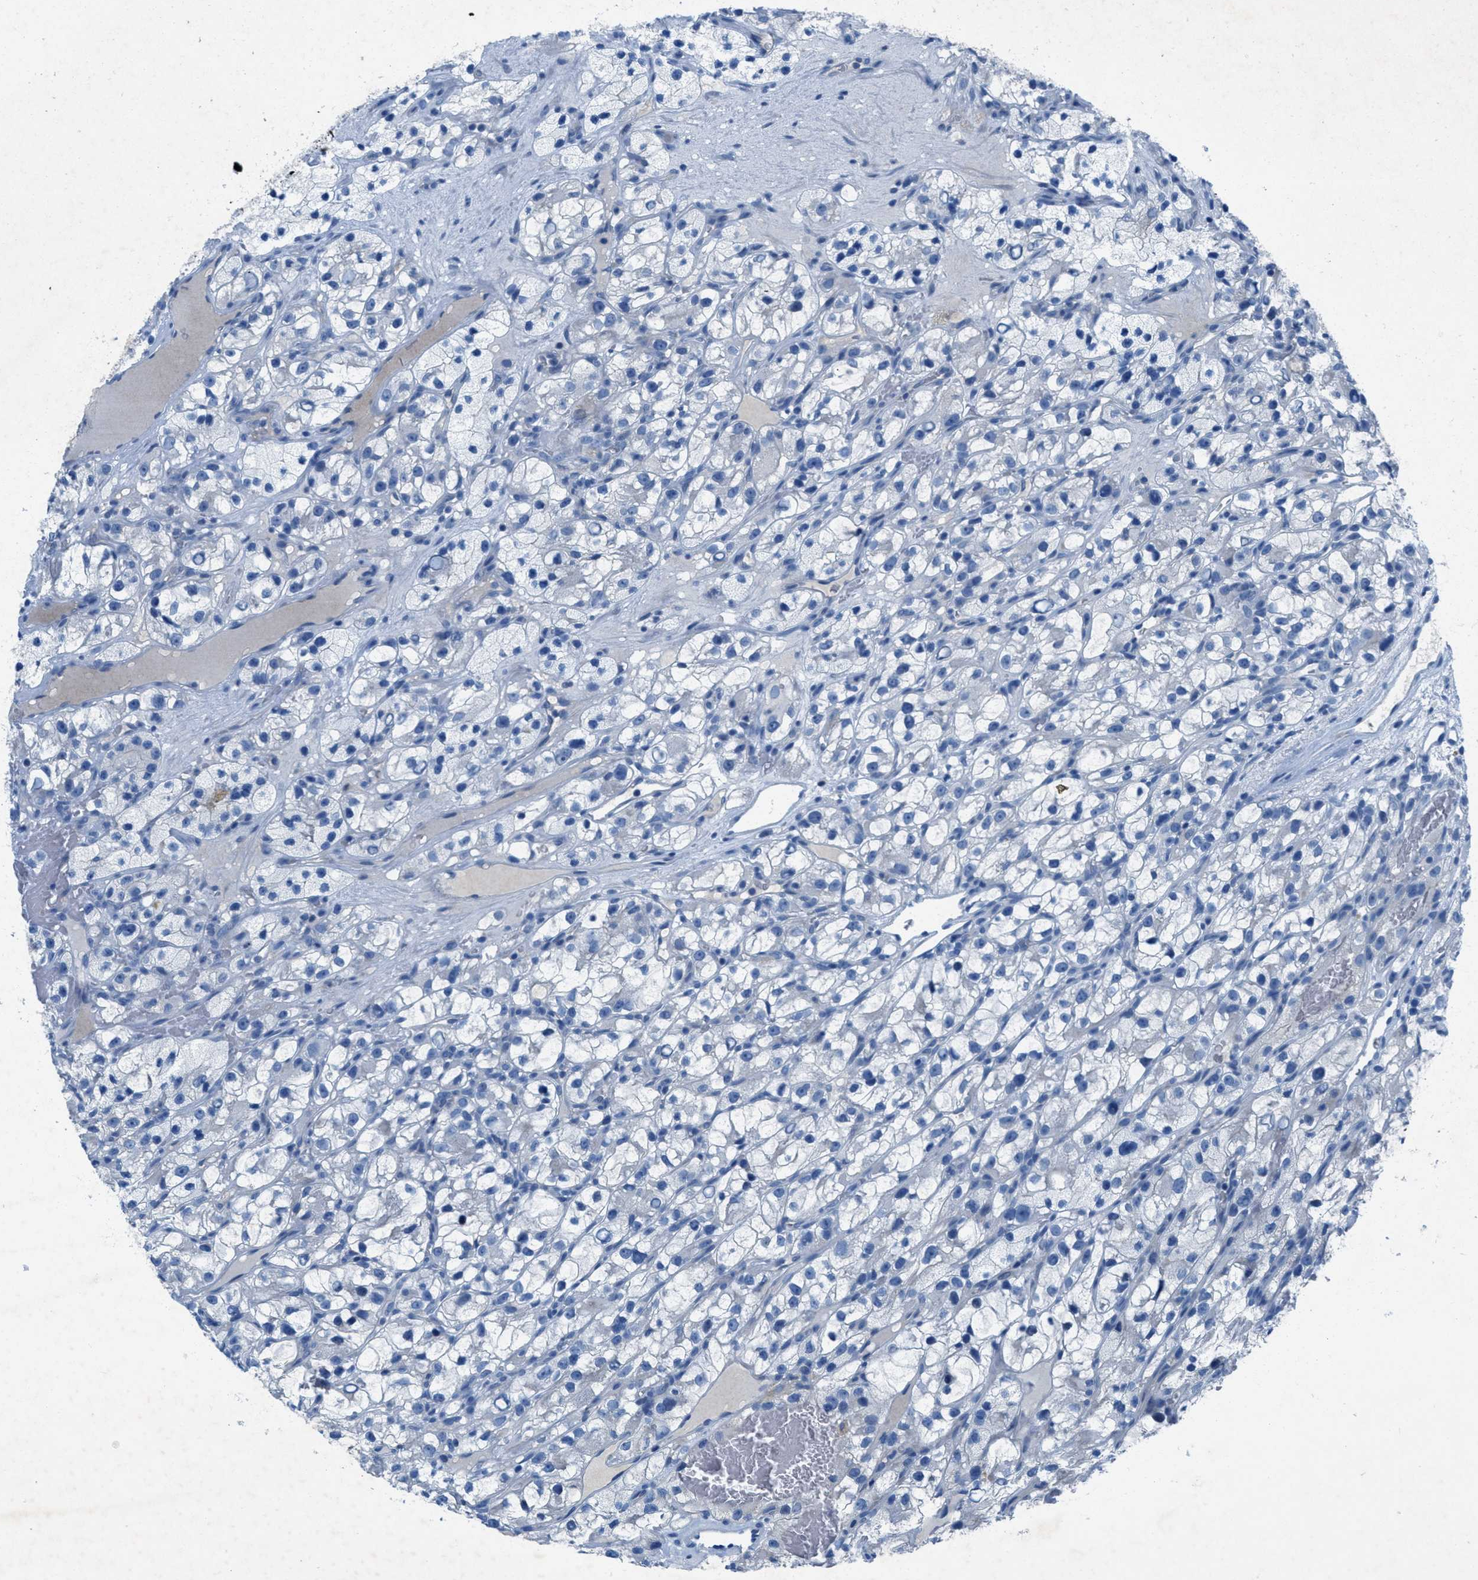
{"staining": {"intensity": "negative", "quantity": "none", "location": "none"}, "tissue": "renal cancer", "cell_type": "Tumor cells", "image_type": "cancer", "snomed": [{"axis": "morphology", "description": "Adenocarcinoma, NOS"}, {"axis": "topography", "description": "Kidney"}], "caption": "Tumor cells show no significant protein expression in renal cancer (adenocarcinoma).", "gene": "GALNT17", "patient": {"sex": "female", "age": 57}}